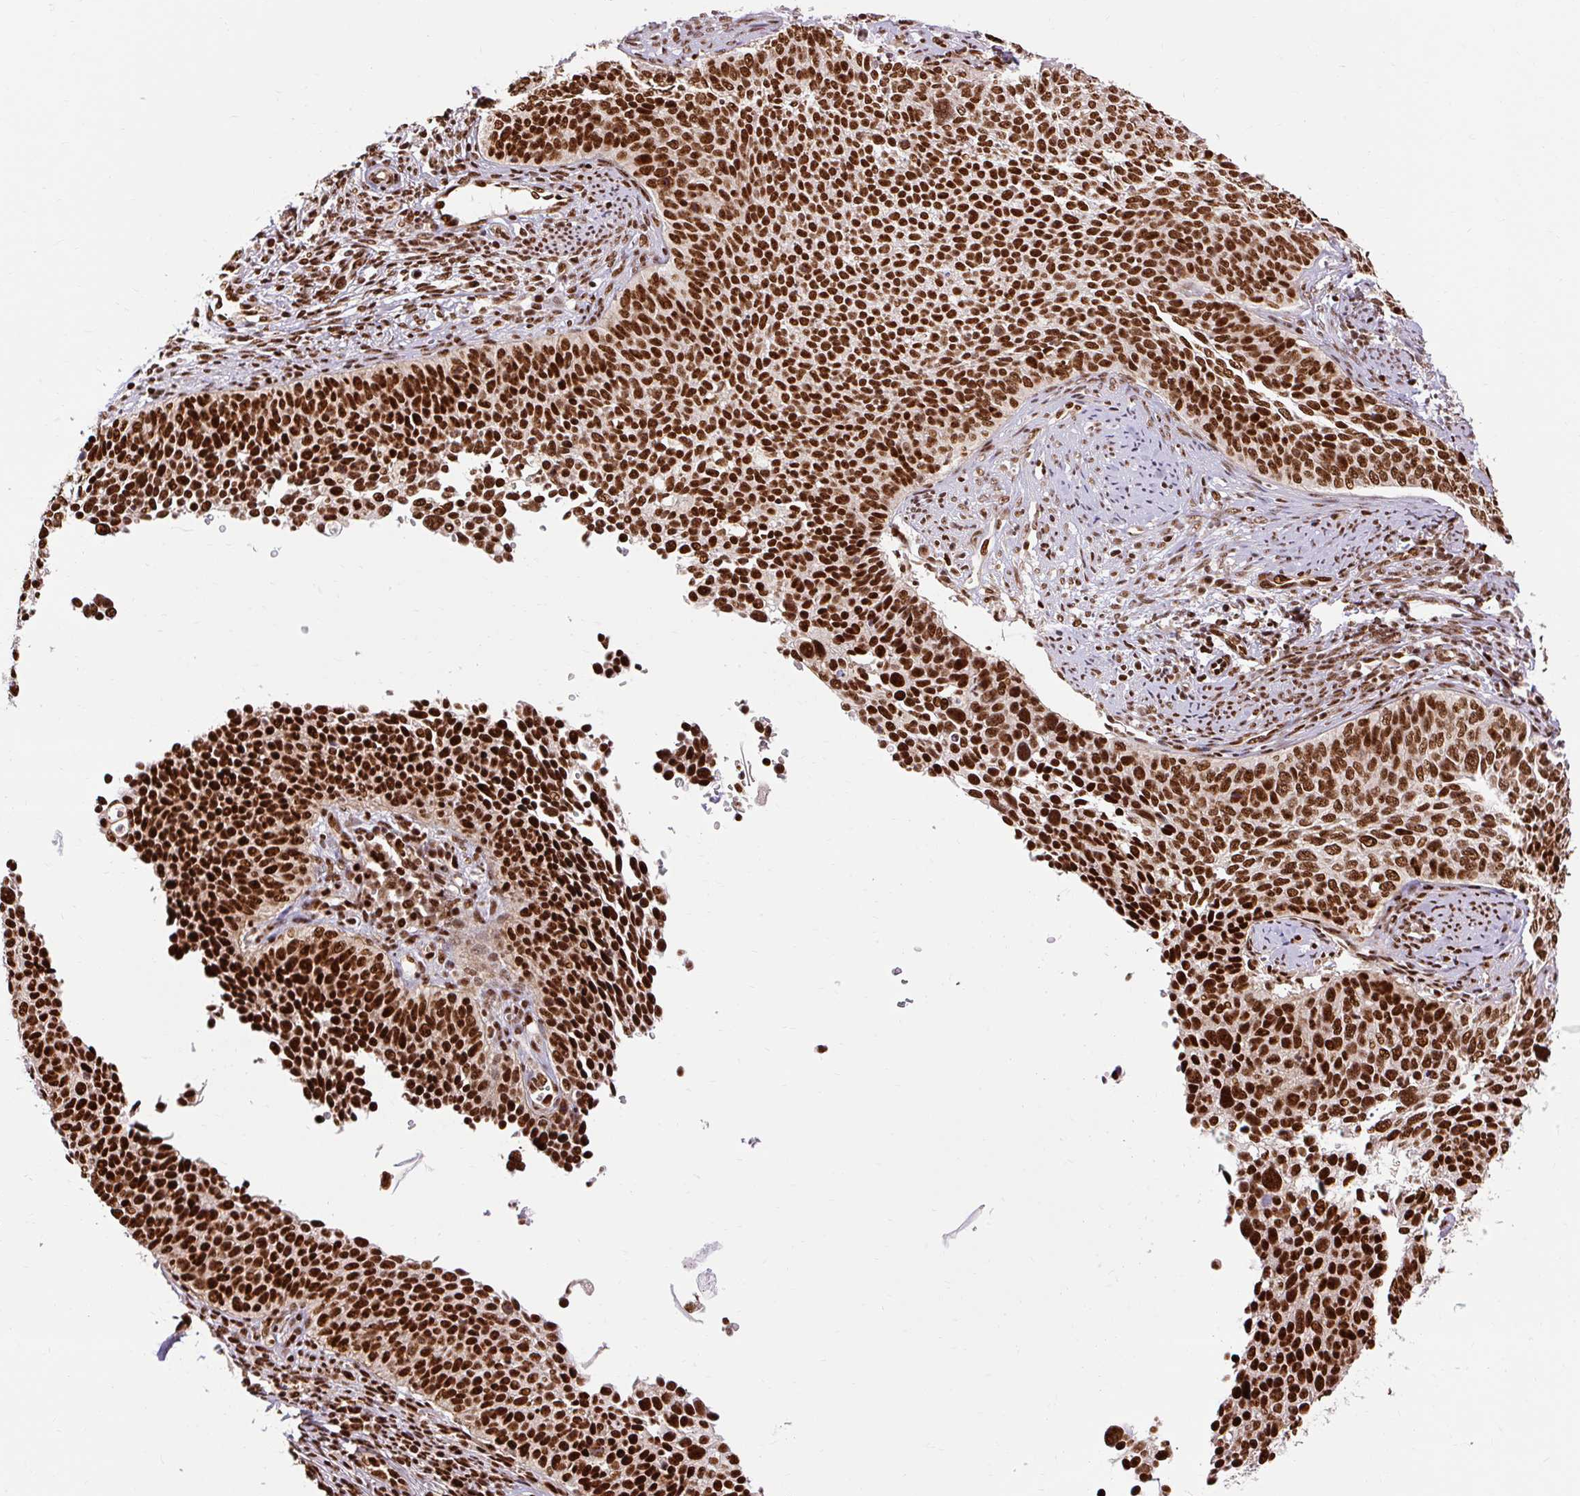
{"staining": {"intensity": "strong", "quantity": ">75%", "location": "nuclear"}, "tissue": "cervical cancer", "cell_type": "Tumor cells", "image_type": "cancer", "snomed": [{"axis": "morphology", "description": "Squamous cell carcinoma, NOS"}, {"axis": "topography", "description": "Cervix"}], "caption": "Brown immunohistochemical staining in human squamous cell carcinoma (cervical) reveals strong nuclear expression in about >75% of tumor cells.", "gene": "MECOM", "patient": {"sex": "female", "age": 34}}